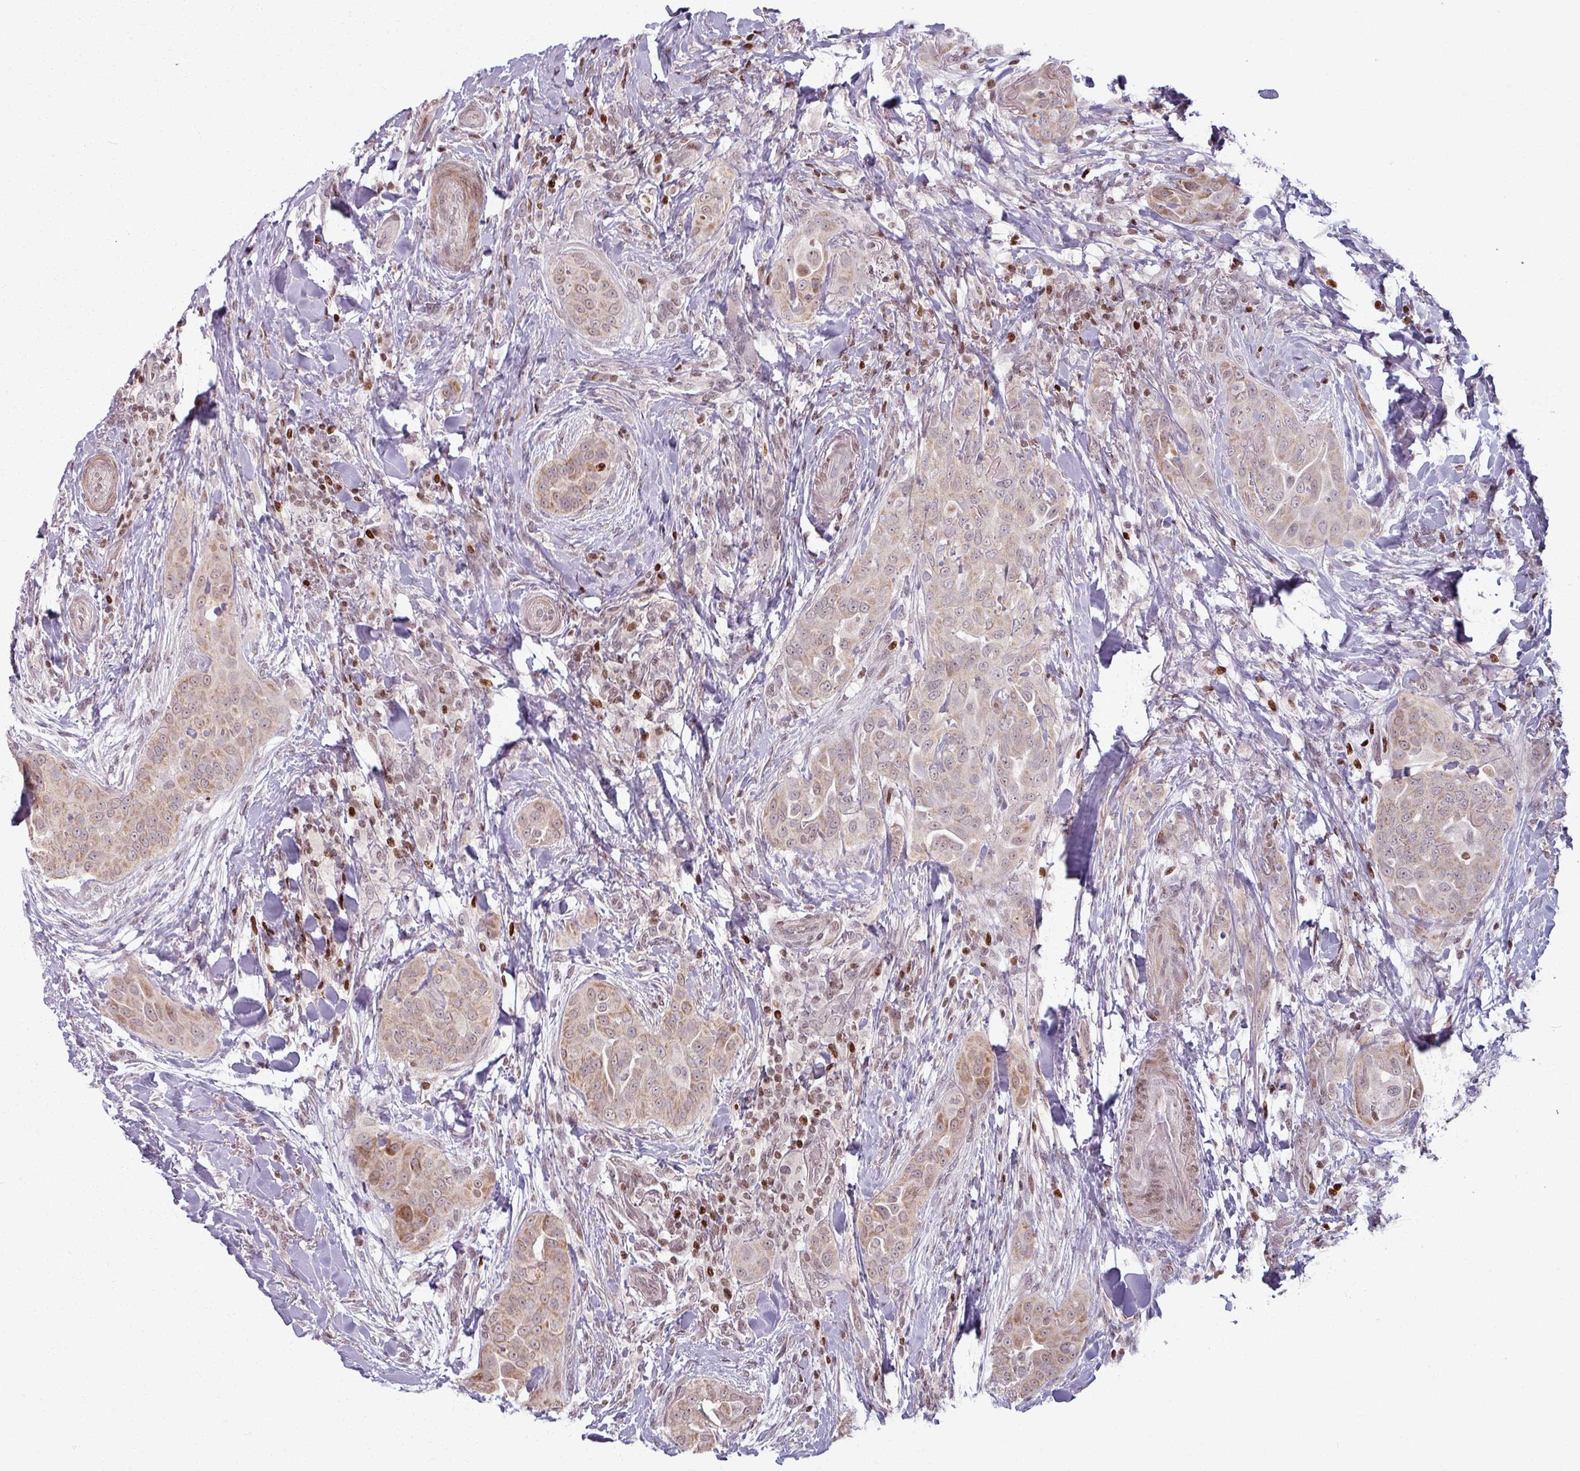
{"staining": {"intensity": "weak", "quantity": ">75%", "location": "cytoplasmic/membranous"}, "tissue": "thyroid cancer", "cell_type": "Tumor cells", "image_type": "cancer", "snomed": [{"axis": "morphology", "description": "Papillary adenocarcinoma, NOS"}, {"axis": "topography", "description": "Thyroid gland"}], "caption": "Tumor cells show weak cytoplasmic/membranous expression in approximately >75% of cells in thyroid papillary adenocarcinoma.", "gene": "NCOR1", "patient": {"sex": "male", "age": 61}}